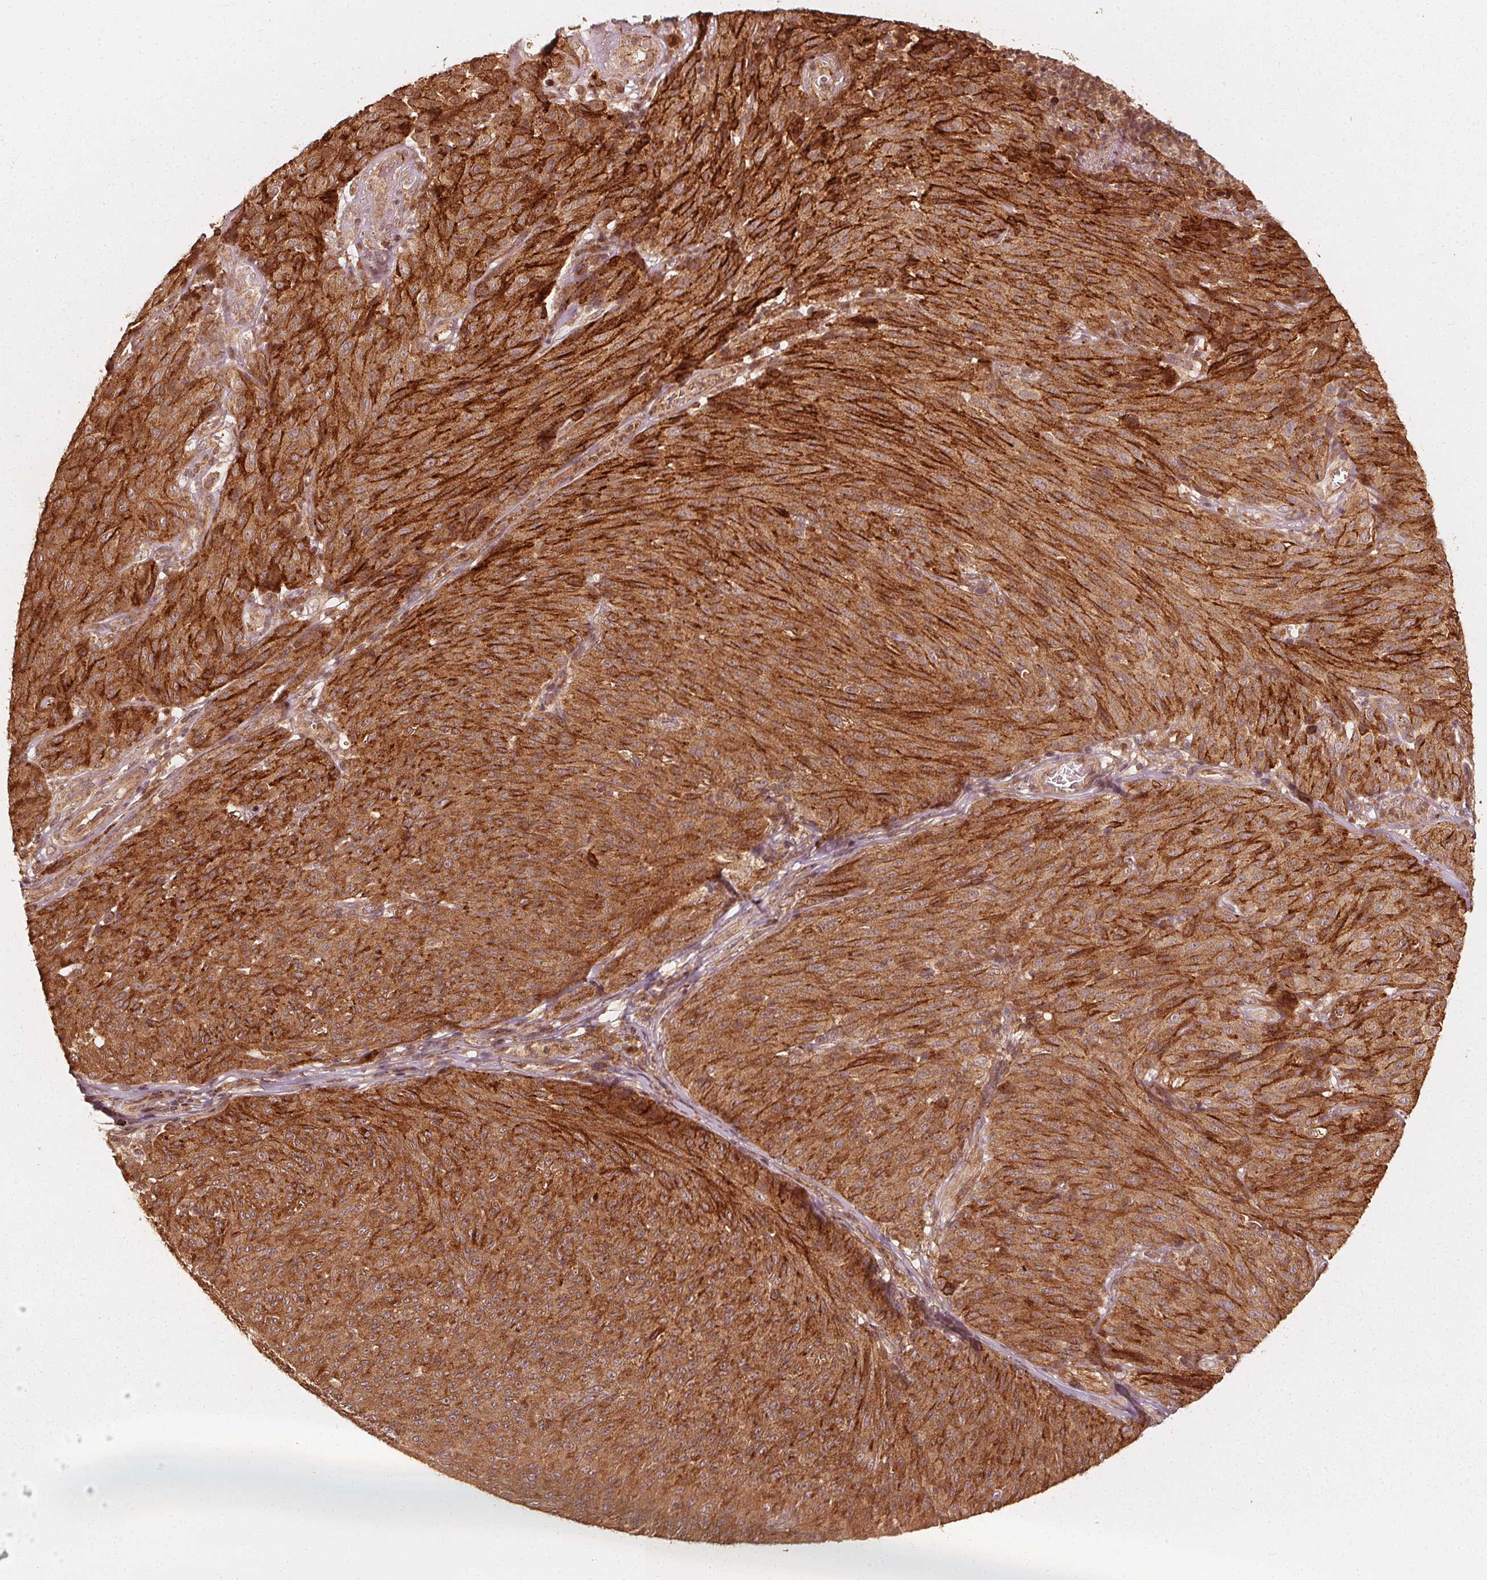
{"staining": {"intensity": "strong", "quantity": ">75%", "location": "cytoplasmic/membranous"}, "tissue": "melanoma", "cell_type": "Tumor cells", "image_type": "cancer", "snomed": [{"axis": "morphology", "description": "Malignant melanoma, NOS"}, {"axis": "topography", "description": "Skin"}], "caption": "Immunohistochemical staining of malignant melanoma displays high levels of strong cytoplasmic/membranous expression in about >75% of tumor cells.", "gene": "NPC1", "patient": {"sex": "male", "age": 85}}